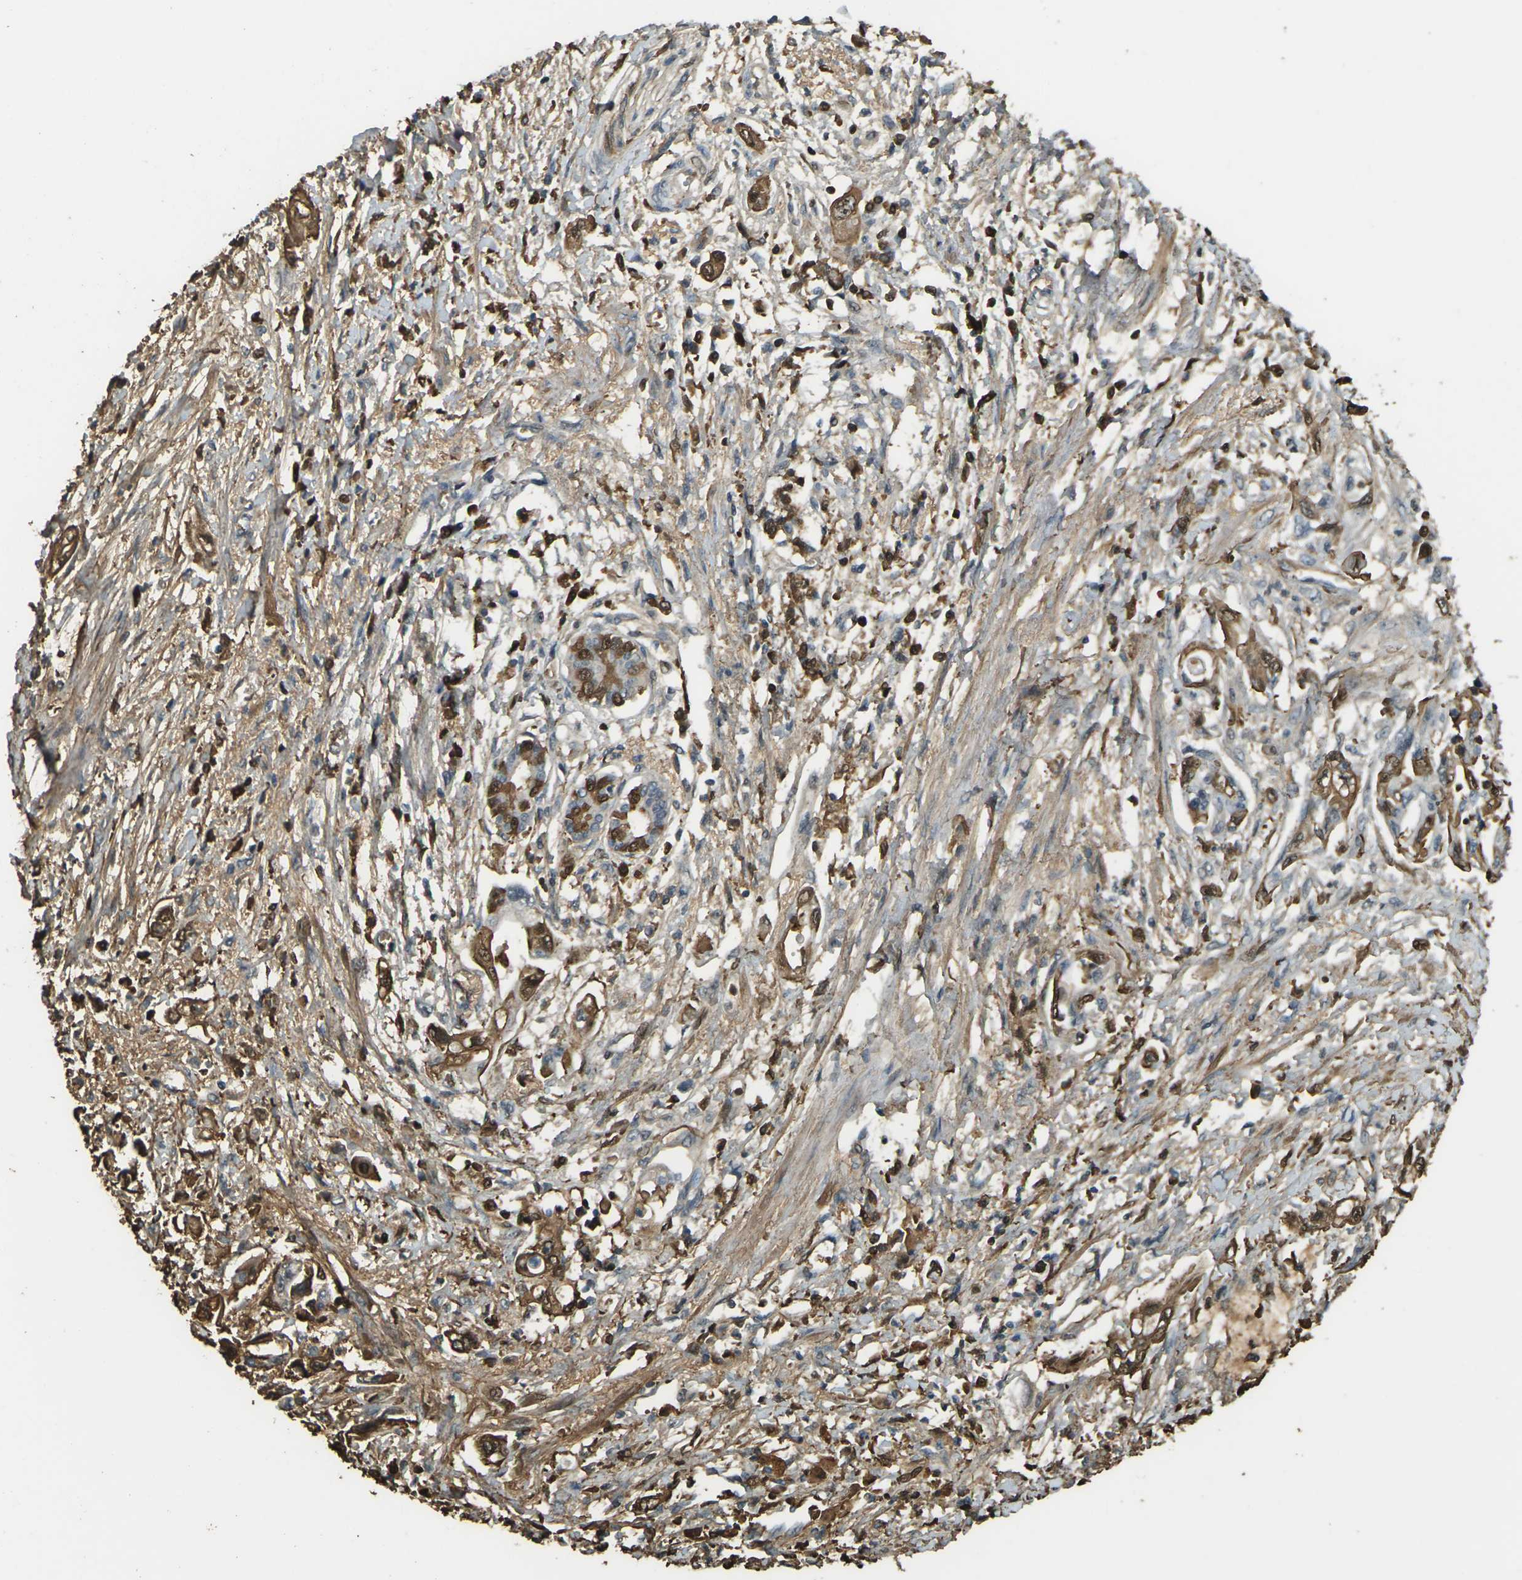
{"staining": {"intensity": "strong", "quantity": "25%-75%", "location": "cytoplasmic/membranous,nuclear"}, "tissue": "pancreatic cancer", "cell_type": "Tumor cells", "image_type": "cancer", "snomed": [{"axis": "morphology", "description": "Adenocarcinoma, NOS"}, {"axis": "topography", "description": "Pancreas"}], "caption": "Approximately 25%-75% of tumor cells in pancreatic cancer (adenocarcinoma) reveal strong cytoplasmic/membranous and nuclear protein positivity as visualized by brown immunohistochemical staining.", "gene": "CYP1B1", "patient": {"sex": "male", "age": 56}}